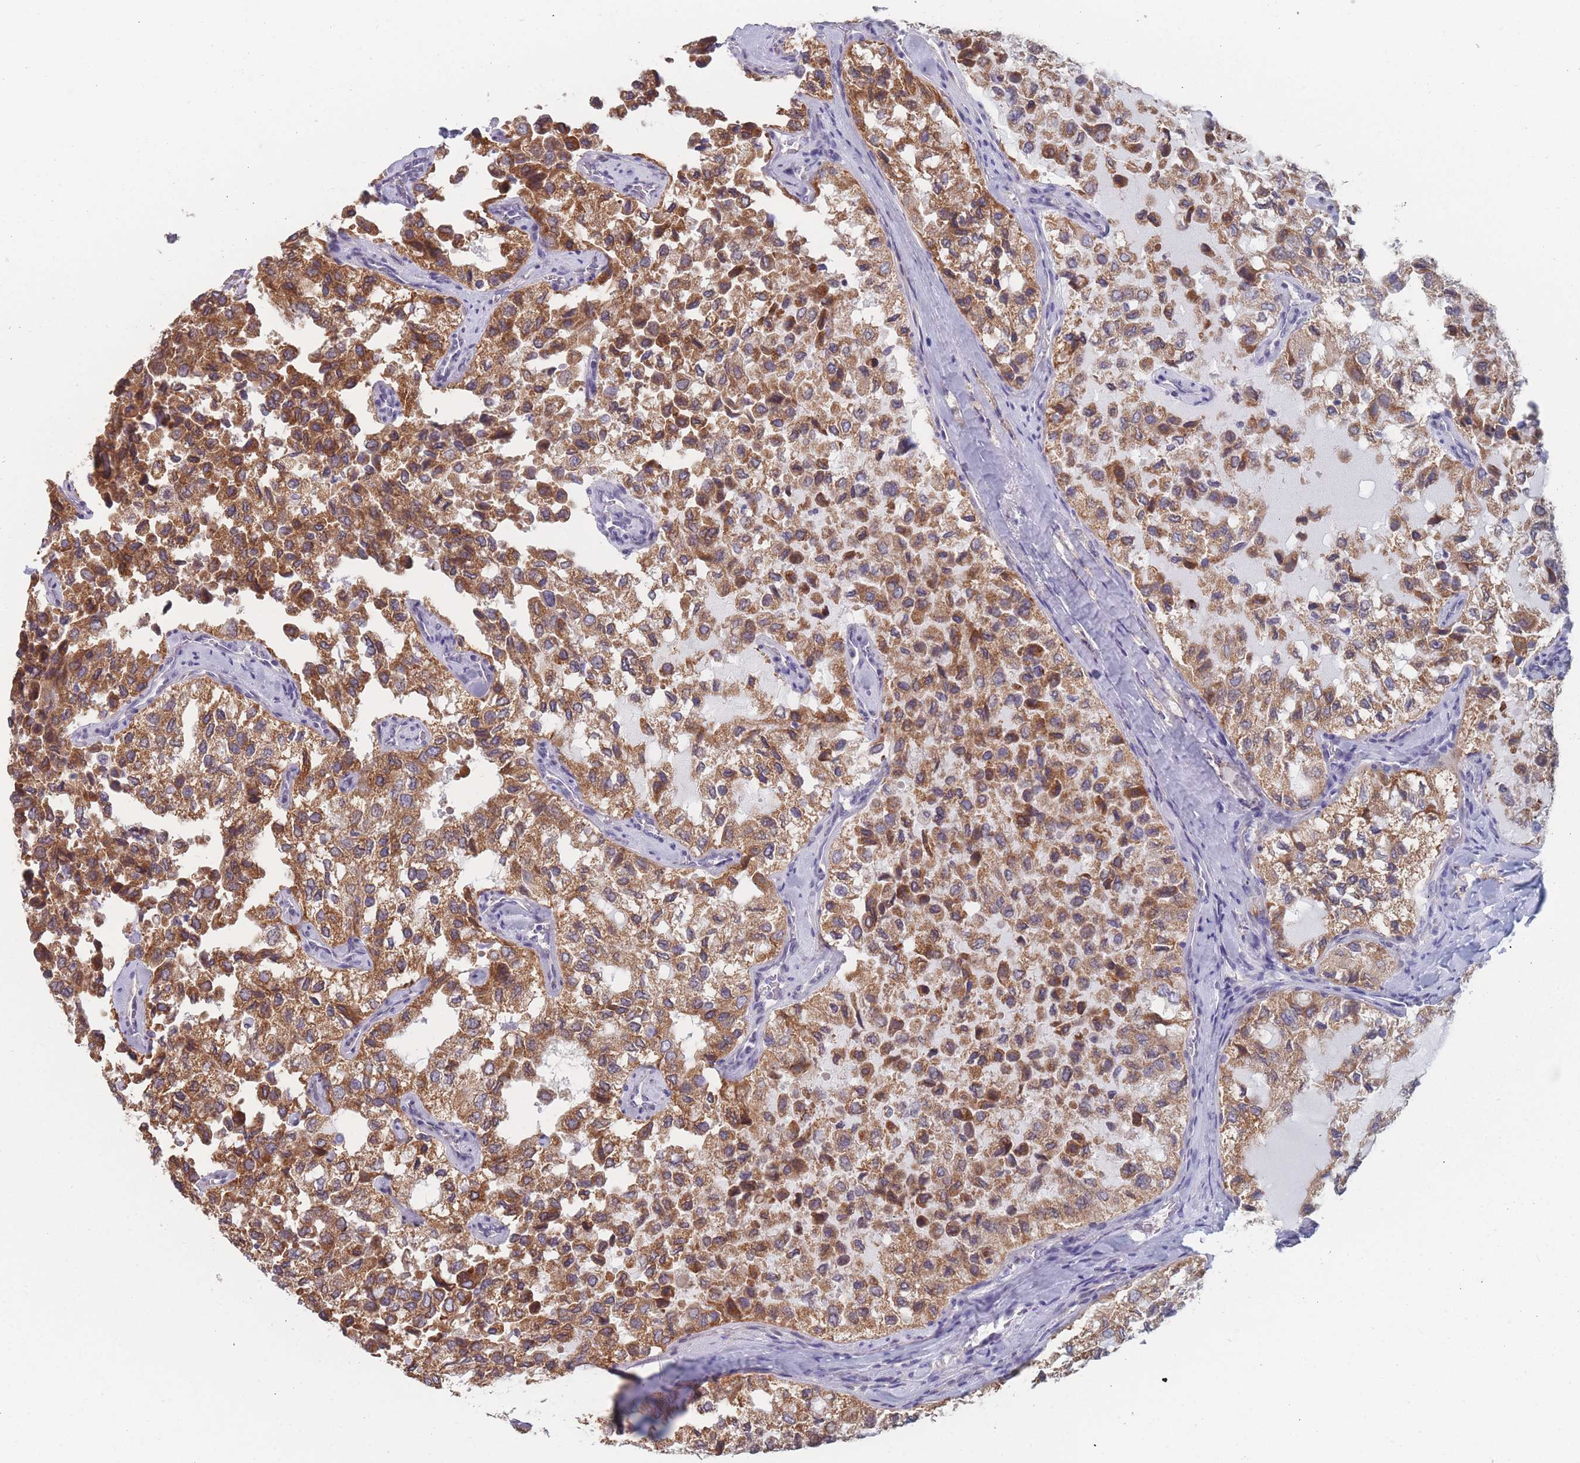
{"staining": {"intensity": "moderate", "quantity": ">75%", "location": "cytoplasmic/membranous"}, "tissue": "thyroid cancer", "cell_type": "Tumor cells", "image_type": "cancer", "snomed": [{"axis": "morphology", "description": "Follicular adenoma carcinoma, NOS"}, {"axis": "topography", "description": "Thyroid gland"}], "caption": "Protein staining by immunohistochemistry shows moderate cytoplasmic/membranous positivity in about >75% of tumor cells in thyroid cancer.", "gene": "TMED10", "patient": {"sex": "male", "age": 75}}